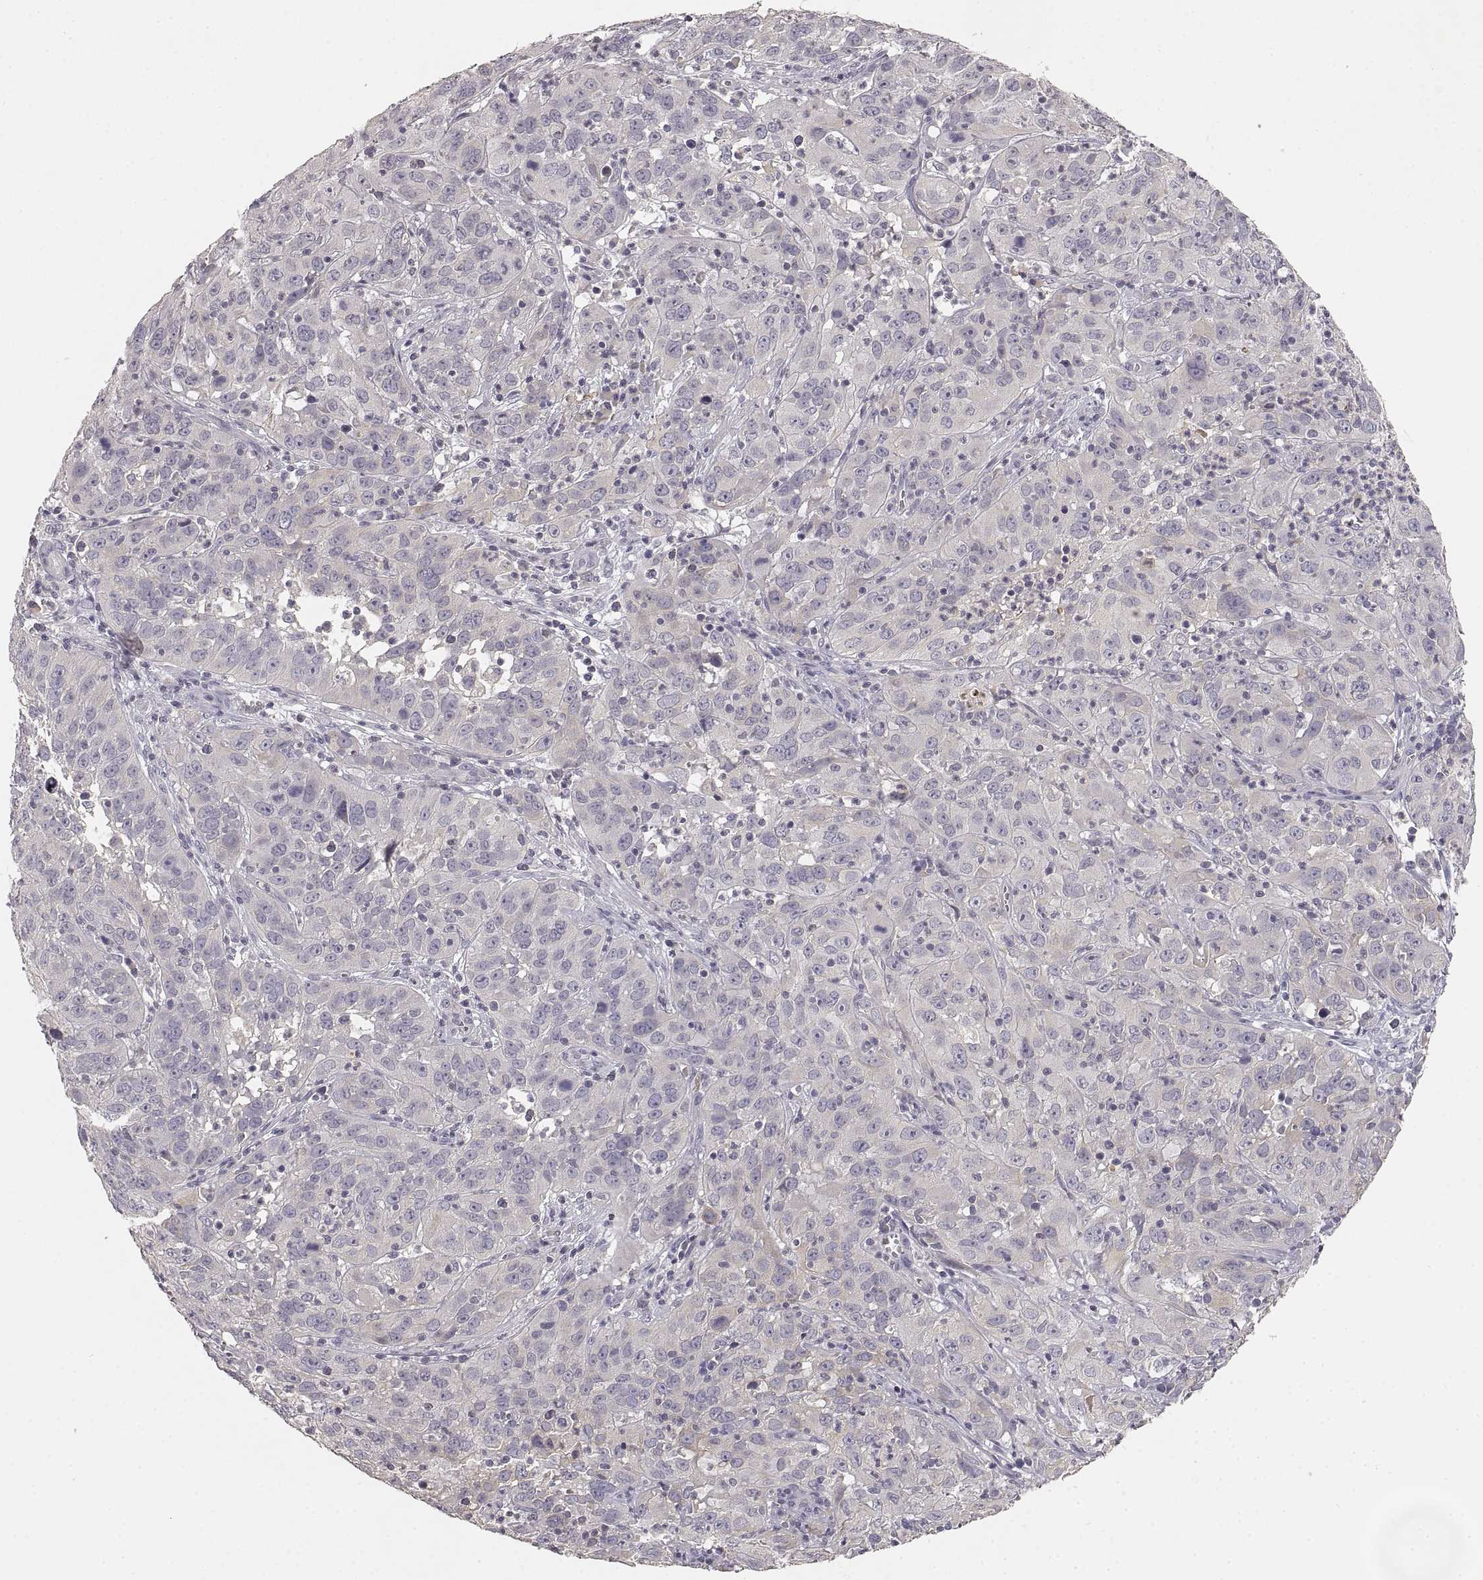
{"staining": {"intensity": "negative", "quantity": "none", "location": "none"}, "tissue": "cervical cancer", "cell_type": "Tumor cells", "image_type": "cancer", "snomed": [{"axis": "morphology", "description": "Squamous cell carcinoma, NOS"}, {"axis": "topography", "description": "Cervix"}], "caption": "A high-resolution histopathology image shows immunohistochemistry (IHC) staining of cervical cancer (squamous cell carcinoma), which demonstrates no significant staining in tumor cells.", "gene": "RUNDC3A", "patient": {"sex": "female", "age": 32}}